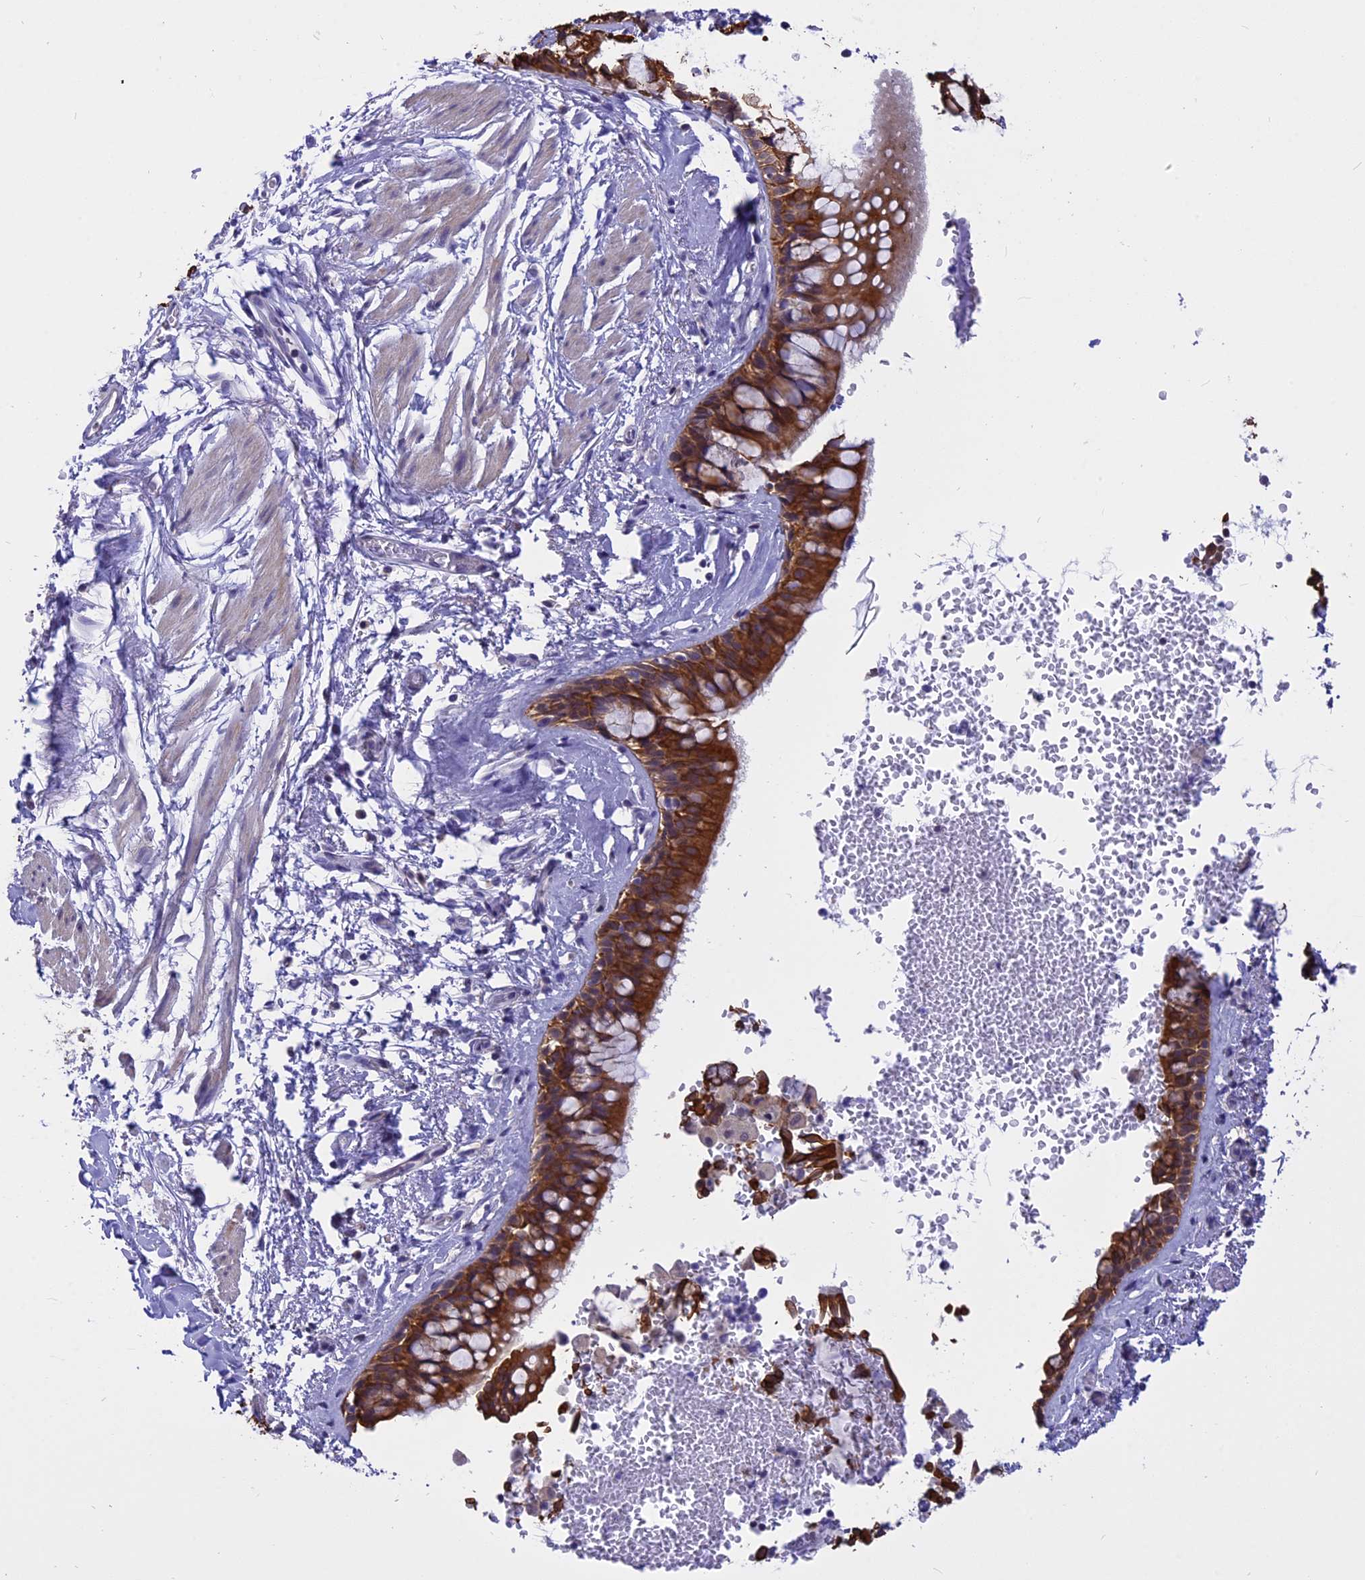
{"staining": {"intensity": "strong", "quantity": ">75%", "location": "cytoplasmic/membranous"}, "tissue": "bronchus", "cell_type": "Respiratory epithelial cells", "image_type": "normal", "snomed": [{"axis": "morphology", "description": "Normal tissue, NOS"}, {"axis": "morphology", "description": "Inflammation, NOS"}, {"axis": "topography", "description": "Cartilage tissue"}, {"axis": "topography", "description": "Bronchus"}, {"axis": "topography", "description": "Lung"}], "caption": "DAB (3,3'-diaminobenzidine) immunohistochemical staining of benign human bronchus shows strong cytoplasmic/membranous protein staining in about >75% of respiratory epithelial cells.", "gene": "STUB1", "patient": {"sex": "female", "age": 64}}